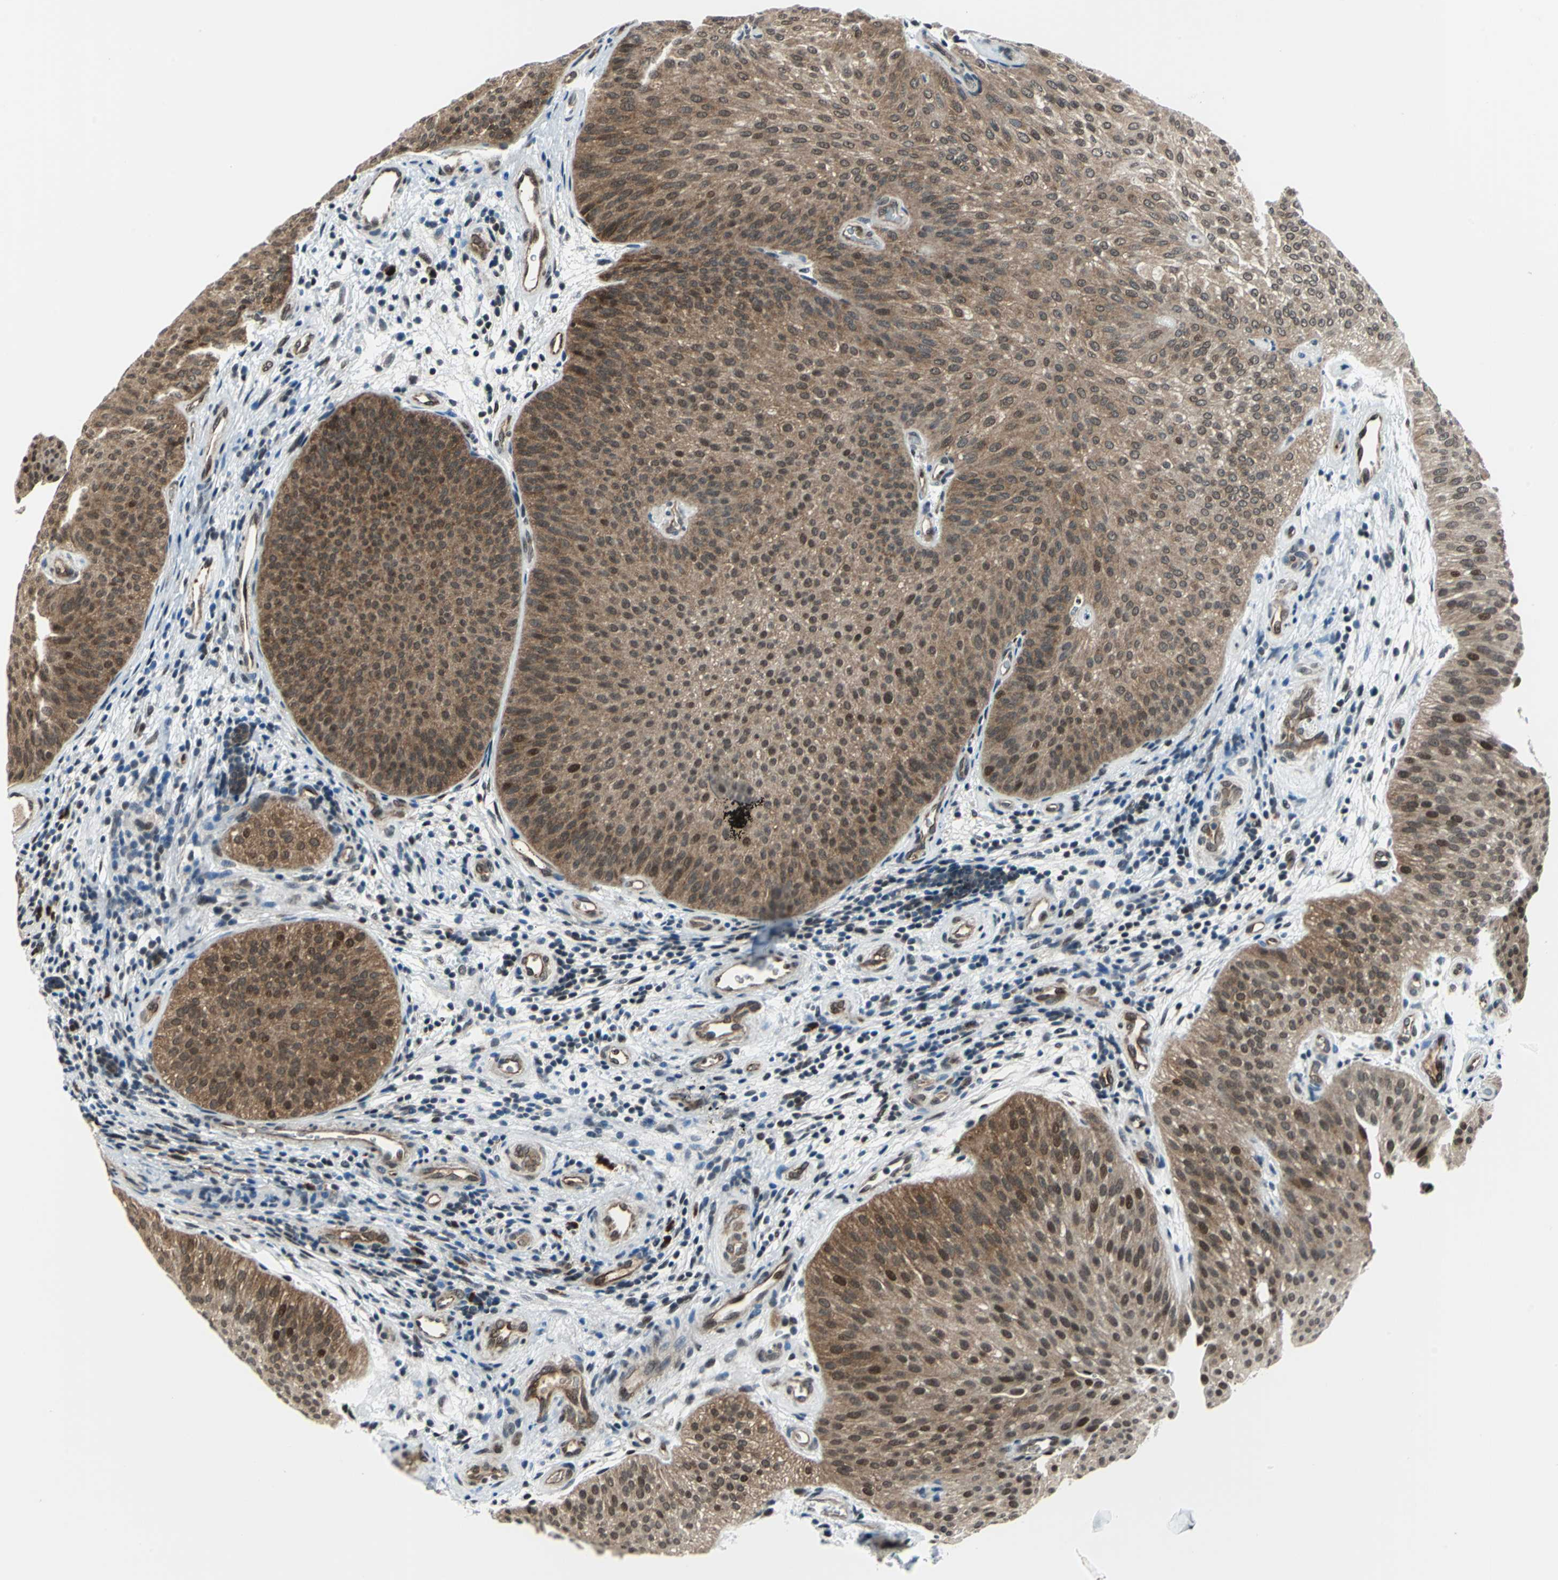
{"staining": {"intensity": "moderate", "quantity": ">75%", "location": "cytoplasmic/membranous,nuclear"}, "tissue": "urothelial cancer", "cell_type": "Tumor cells", "image_type": "cancer", "snomed": [{"axis": "morphology", "description": "Urothelial carcinoma, Low grade"}, {"axis": "topography", "description": "Urinary bladder"}], "caption": "A brown stain highlights moderate cytoplasmic/membranous and nuclear positivity of a protein in human low-grade urothelial carcinoma tumor cells.", "gene": "POLR3K", "patient": {"sex": "female", "age": 60}}